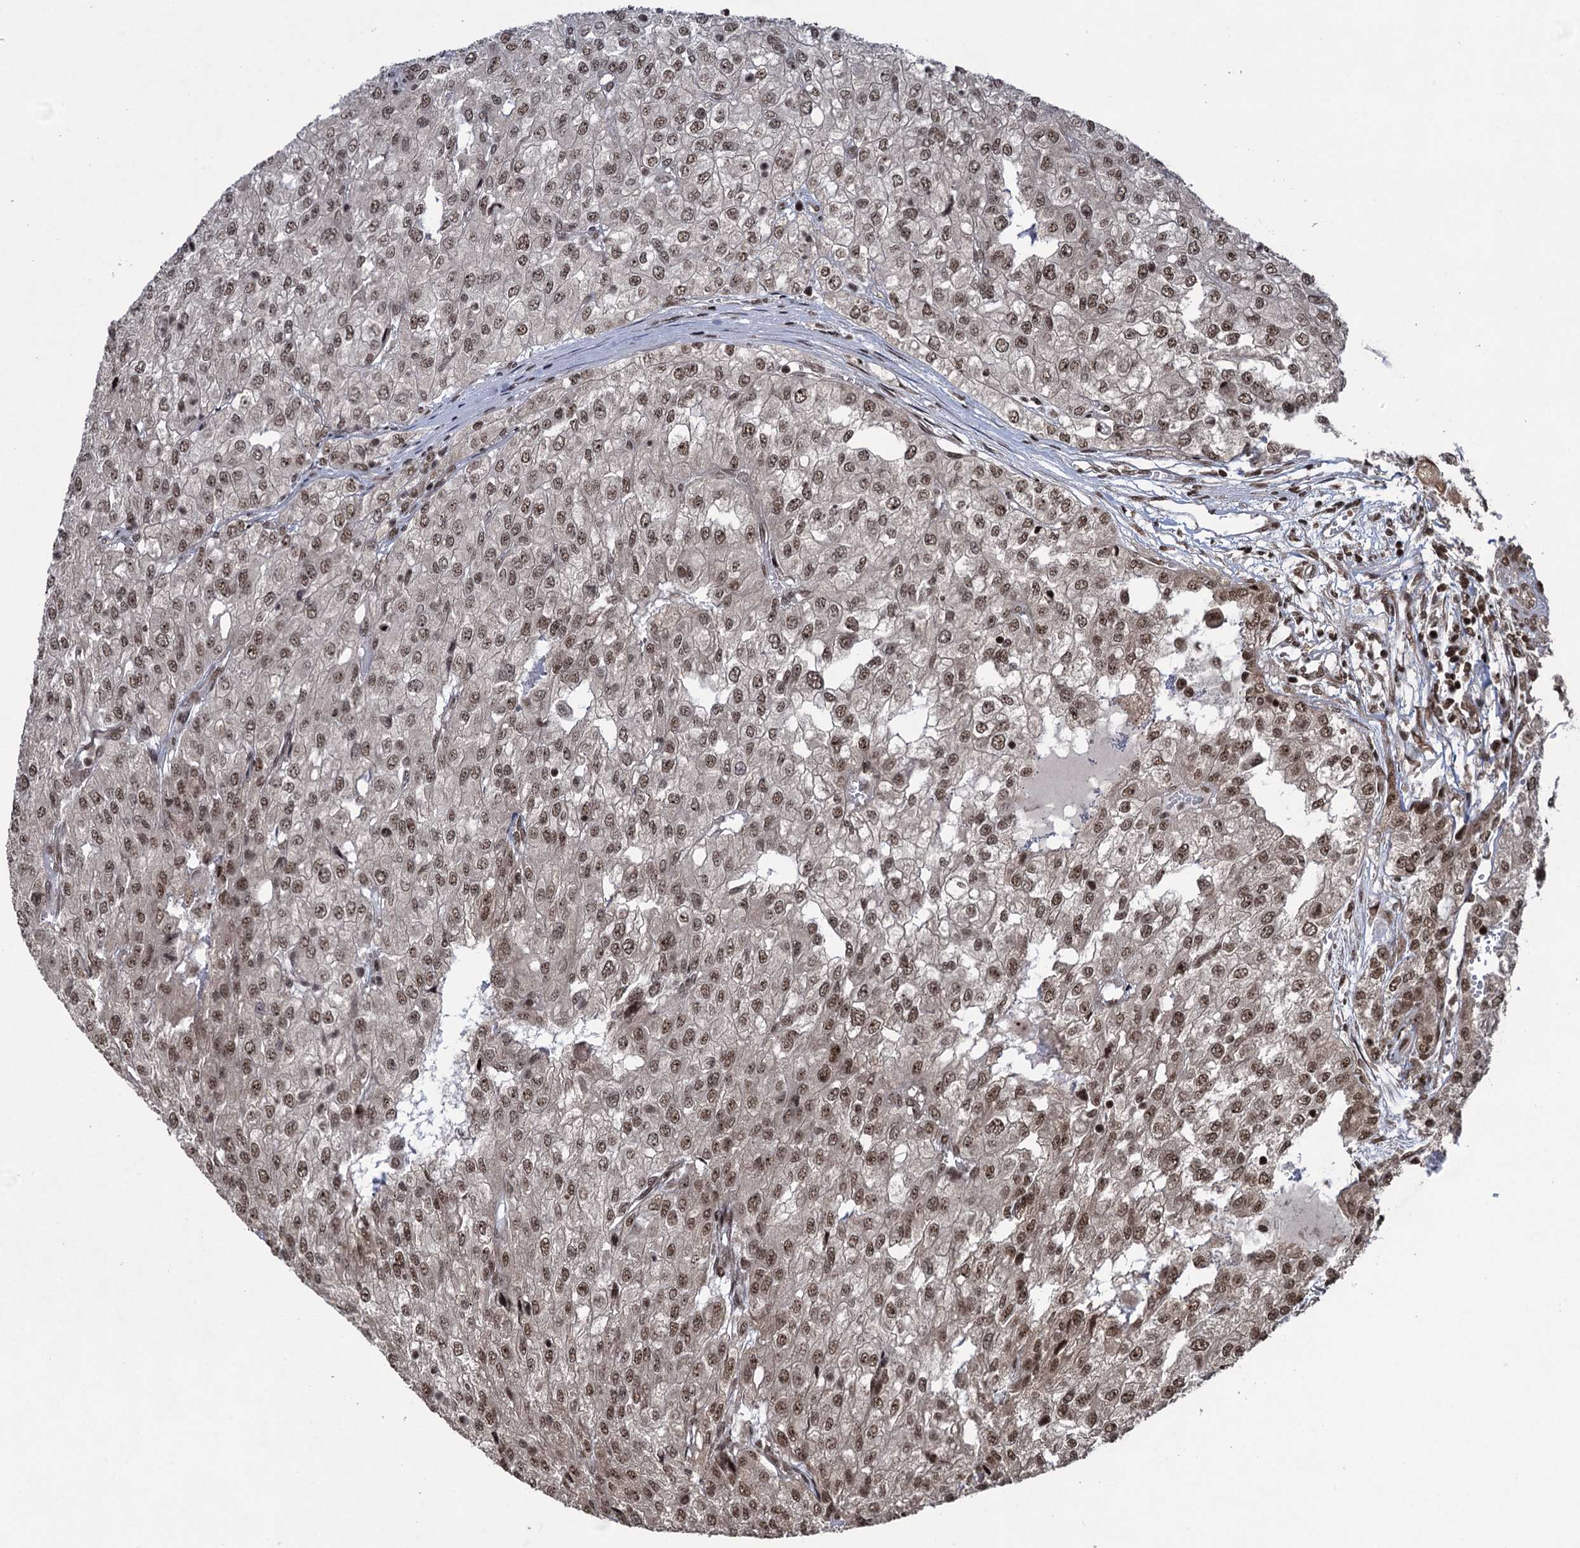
{"staining": {"intensity": "moderate", "quantity": ">75%", "location": "nuclear"}, "tissue": "renal cancer", "cell_type": "Tumor cells", "image_type": "cancer", "snomed": [{"axis": "morphology", "description": "Adenocarcinoma, NOS"}, {"axis": "topography", "description": "Kidney"}], "caption": "A brown stain labels moderate nuclear staining of a protein in human adenocarcinoma (renal) tumor cells.", "gene": "ZNF169", "patient": {"sex": "female", "age": 54}}